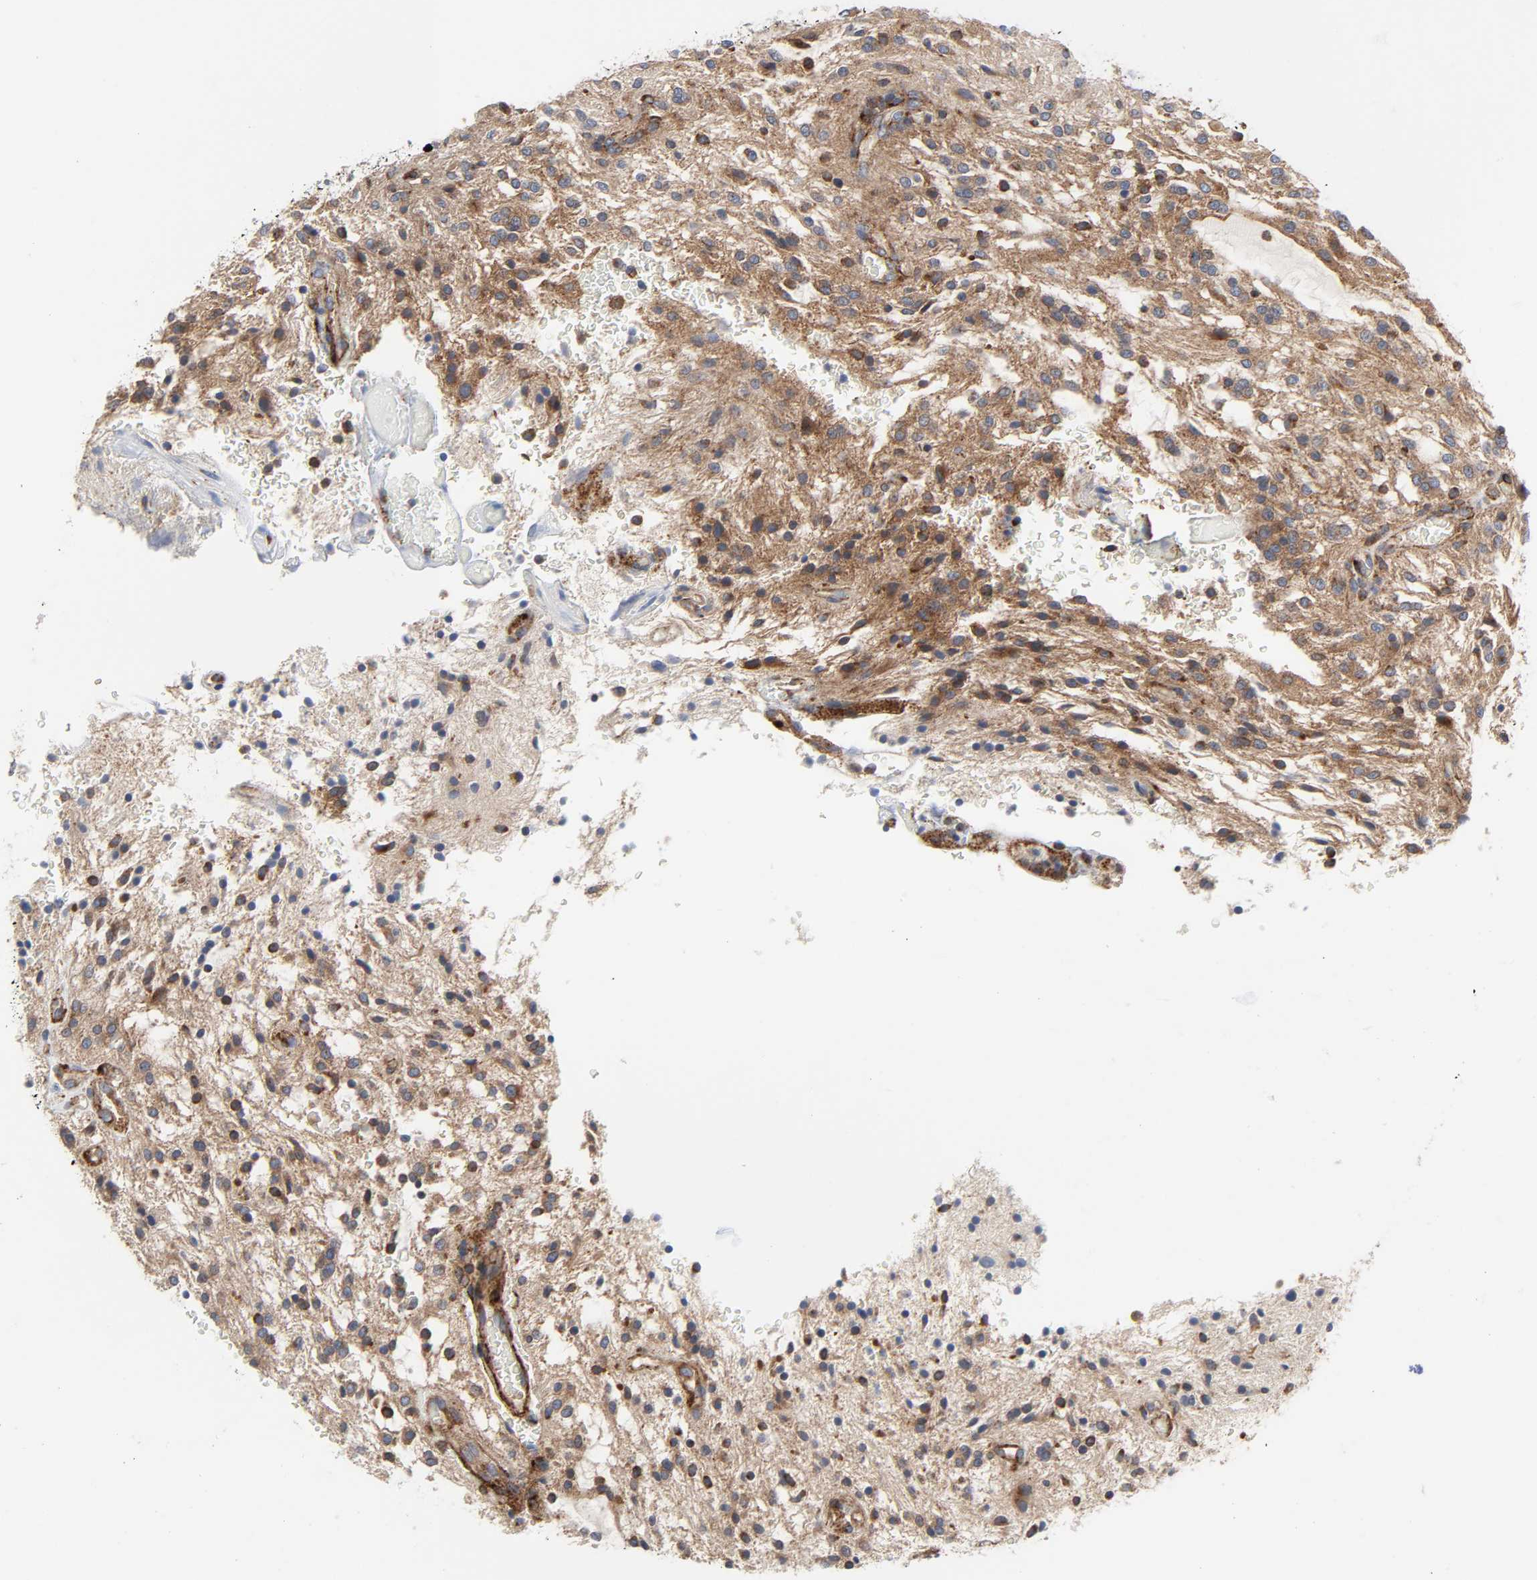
{"staining": {"intensity": "moderate", "quantity": ">75%", "location": "cytoplasmic/membranous"}, "tissue": "glioma", "cell_type": "Tumor cells", "image_type": "cancer", "snomed": [{"axis": "morphology", "description": "Glioma, malignant, NOS"}, {"axis": "topography", "description": "Cerebellum"}], "caption": "This image shows IHC staining of human malignant glioma, with medium moderate cytoplasmic/membranous positivity in approximately >75% of tumor cells.", "gene": "ARHGAP1", "patient": {"sex": "female", "age": 10}}